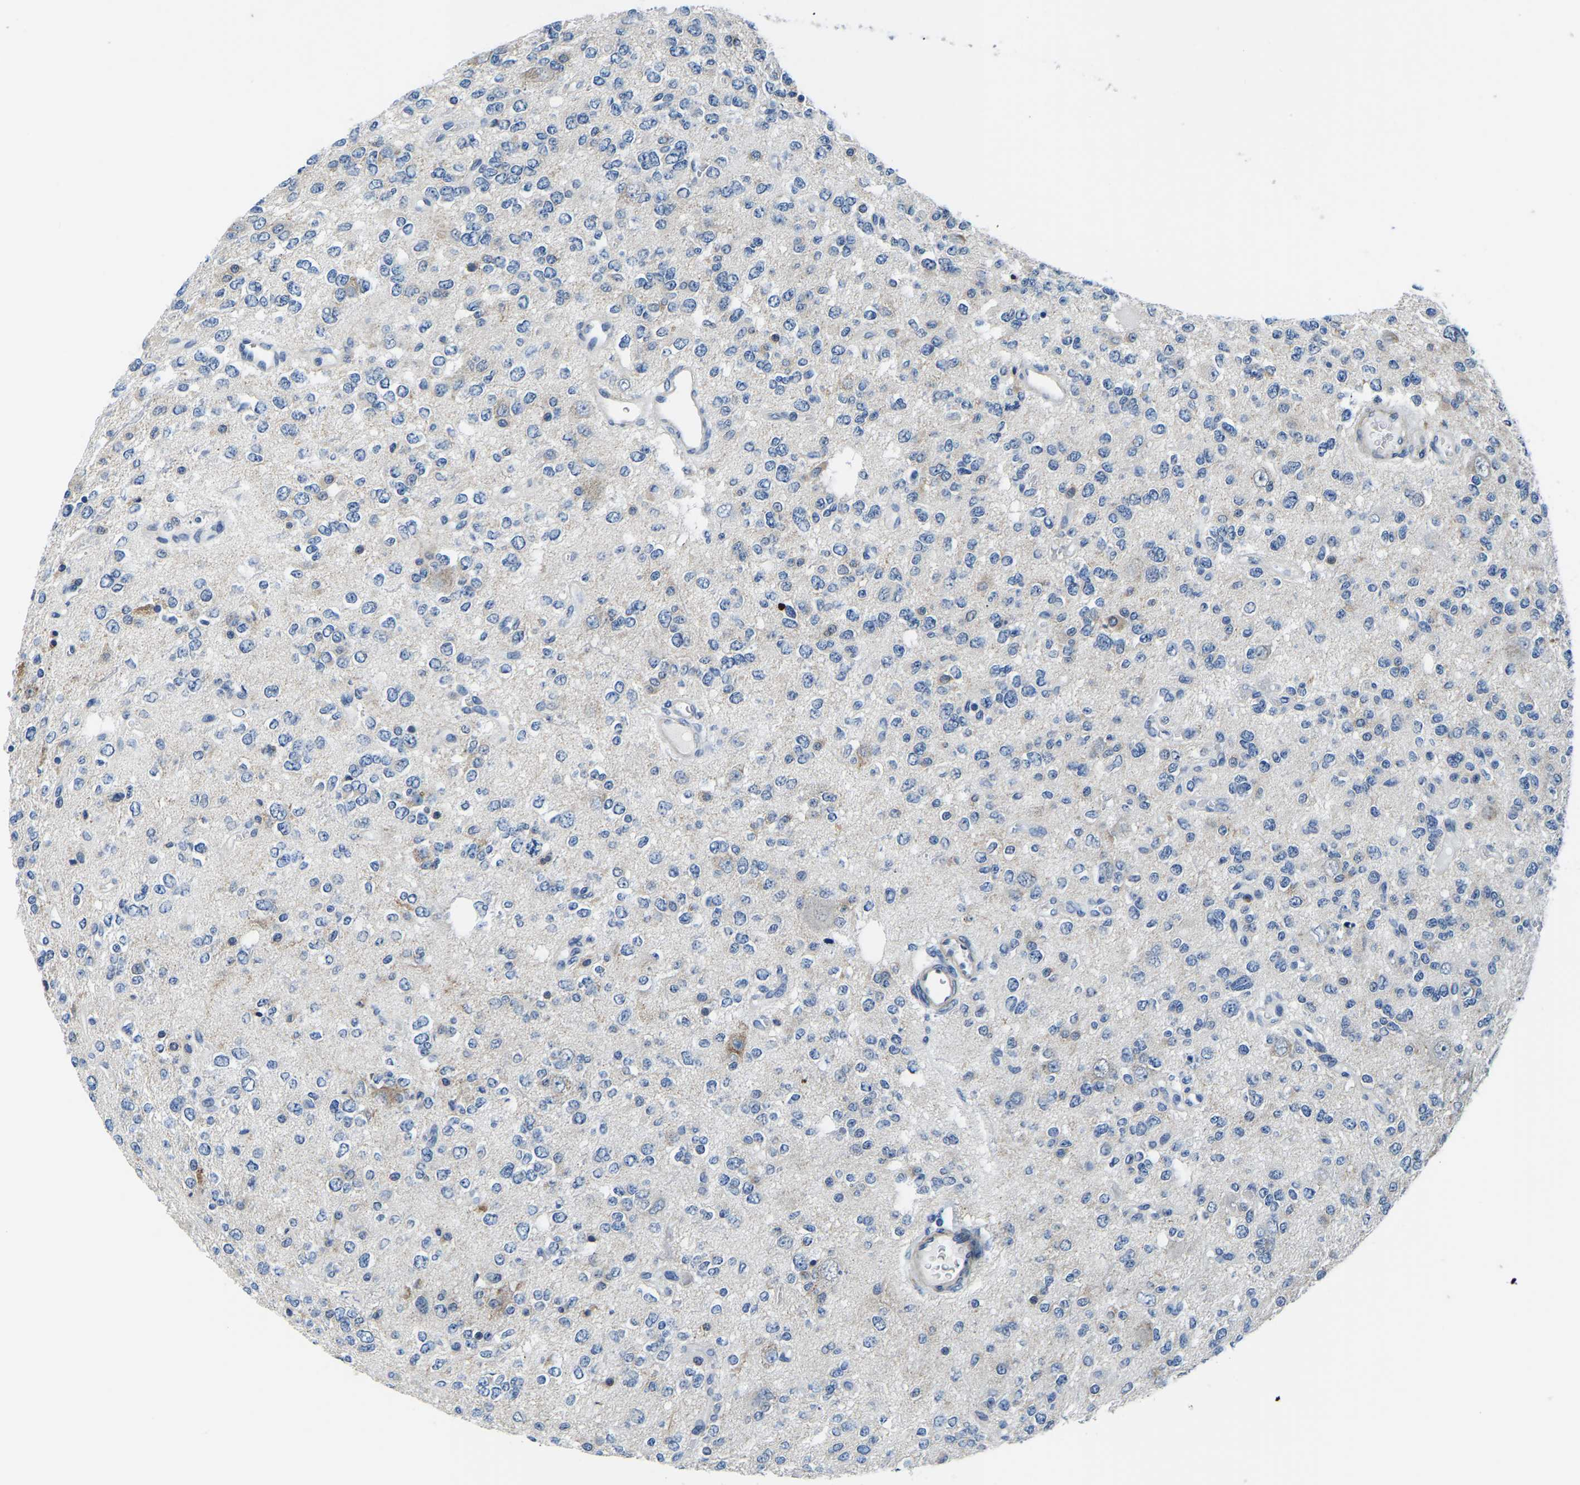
{"staining": {"intensity": "negative", "quantity": "none", "location": "none"}, "tissue": "glioma", "cell_type": "Tumor cells", "image_type": "cancer", "snomed": [{"axis": "morphology", "description": "Glioma, malignant, Low grade"}, {"axis": "topography", "description": "Brain"}], "caption": "DAB (3,3'-diaminobenzidine) immunohistochemical staining of malignant glioma (low-grade) displays no significant expression in tumor cells. (Stains: DAB (3,3'-diaminobenzidine) IHC with hematoxylin counter stain, Microscopy: brightfield microscopy at high magnification).", "gene": "LIAS", "patient": {"sex": "male", "age": 38}}